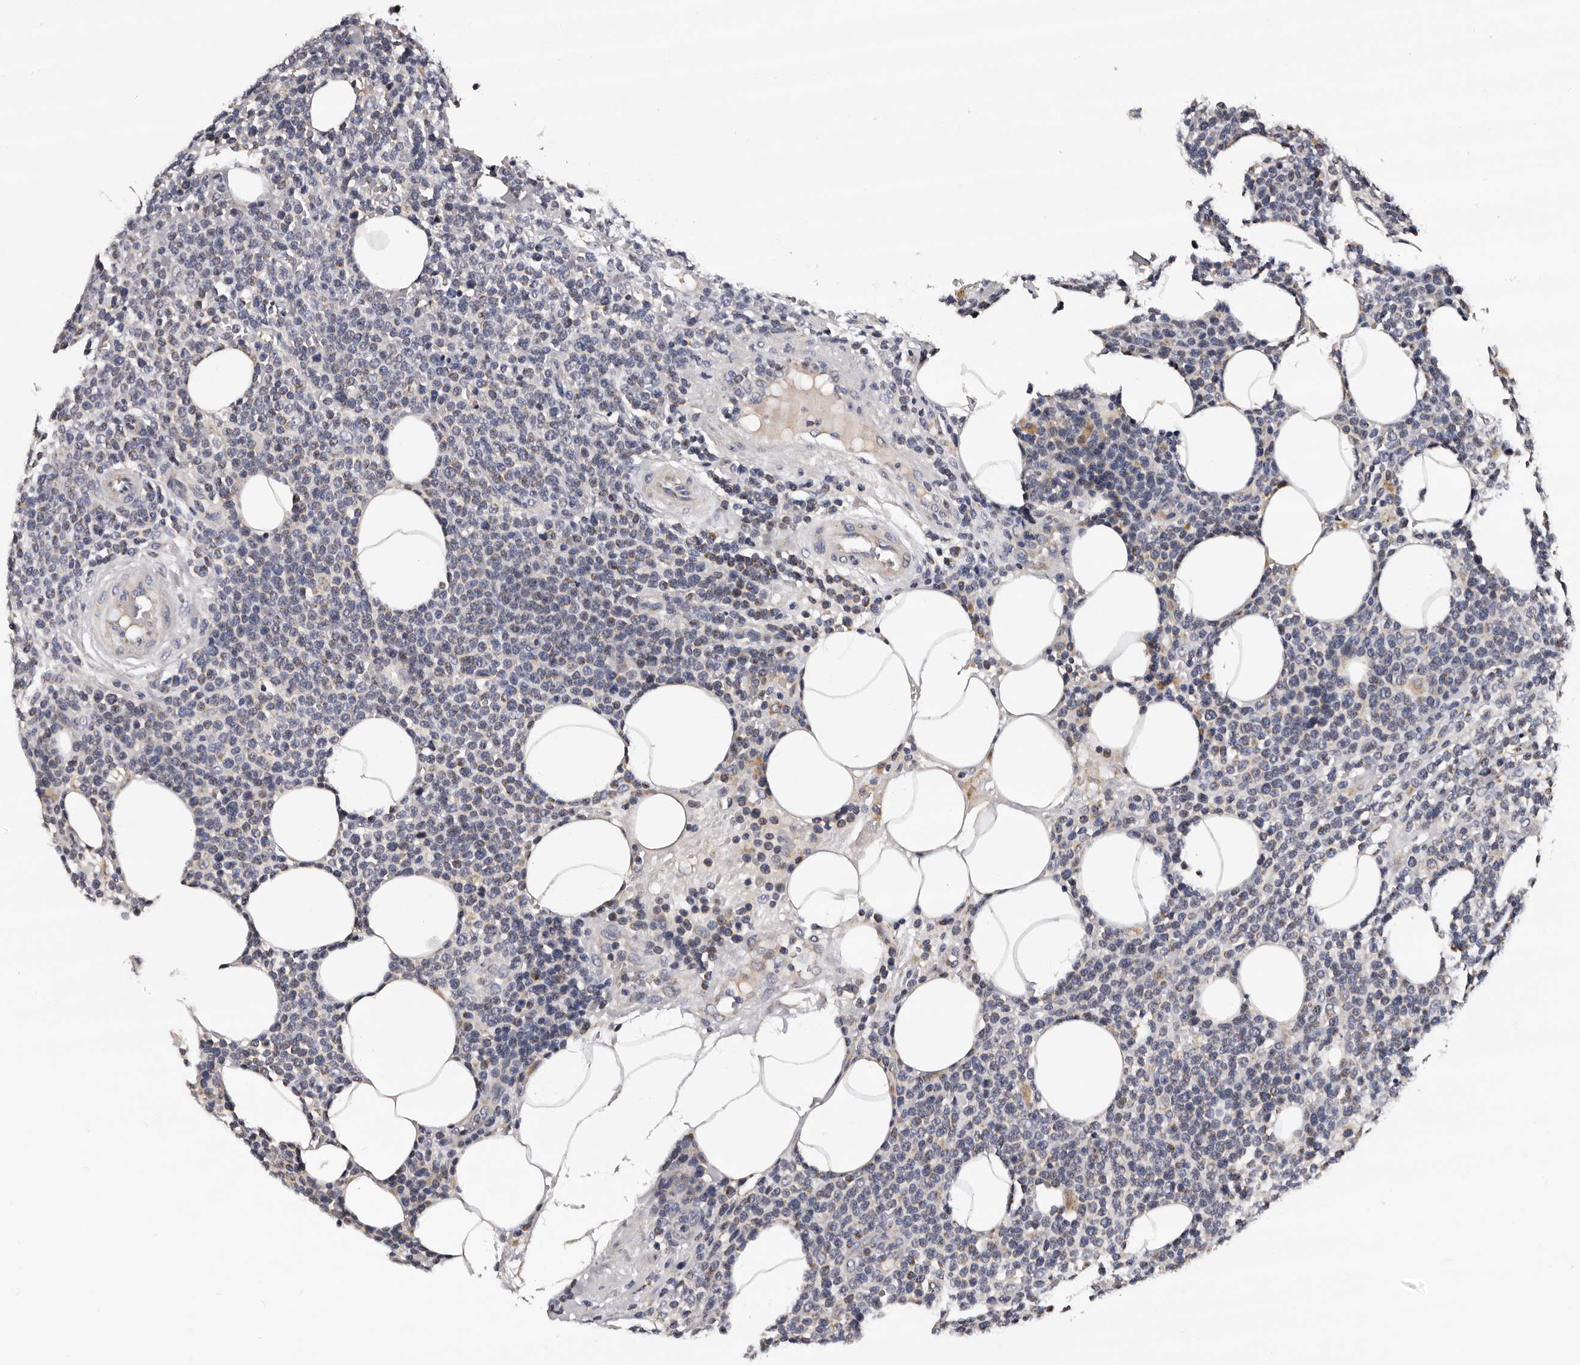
{"staining": {"intensity": "negative", "quantity": "none", "location": "none"}, "tissue": "lymphoma", "cell_type": "Tumor cells", "image_type": "cancer", "snomed": [{"axis": "morphology", "description": "Malignant lymphoma, non-Hodgkin's type, High grade"}, {"axis": "topography", "description": "Lymph node"}], "caption": "Micrograph shows no significant protein positivity in tumor cells of lymphoma.", "gene": "TAF4B", "patient": {"sex": "male", "age": 61}}